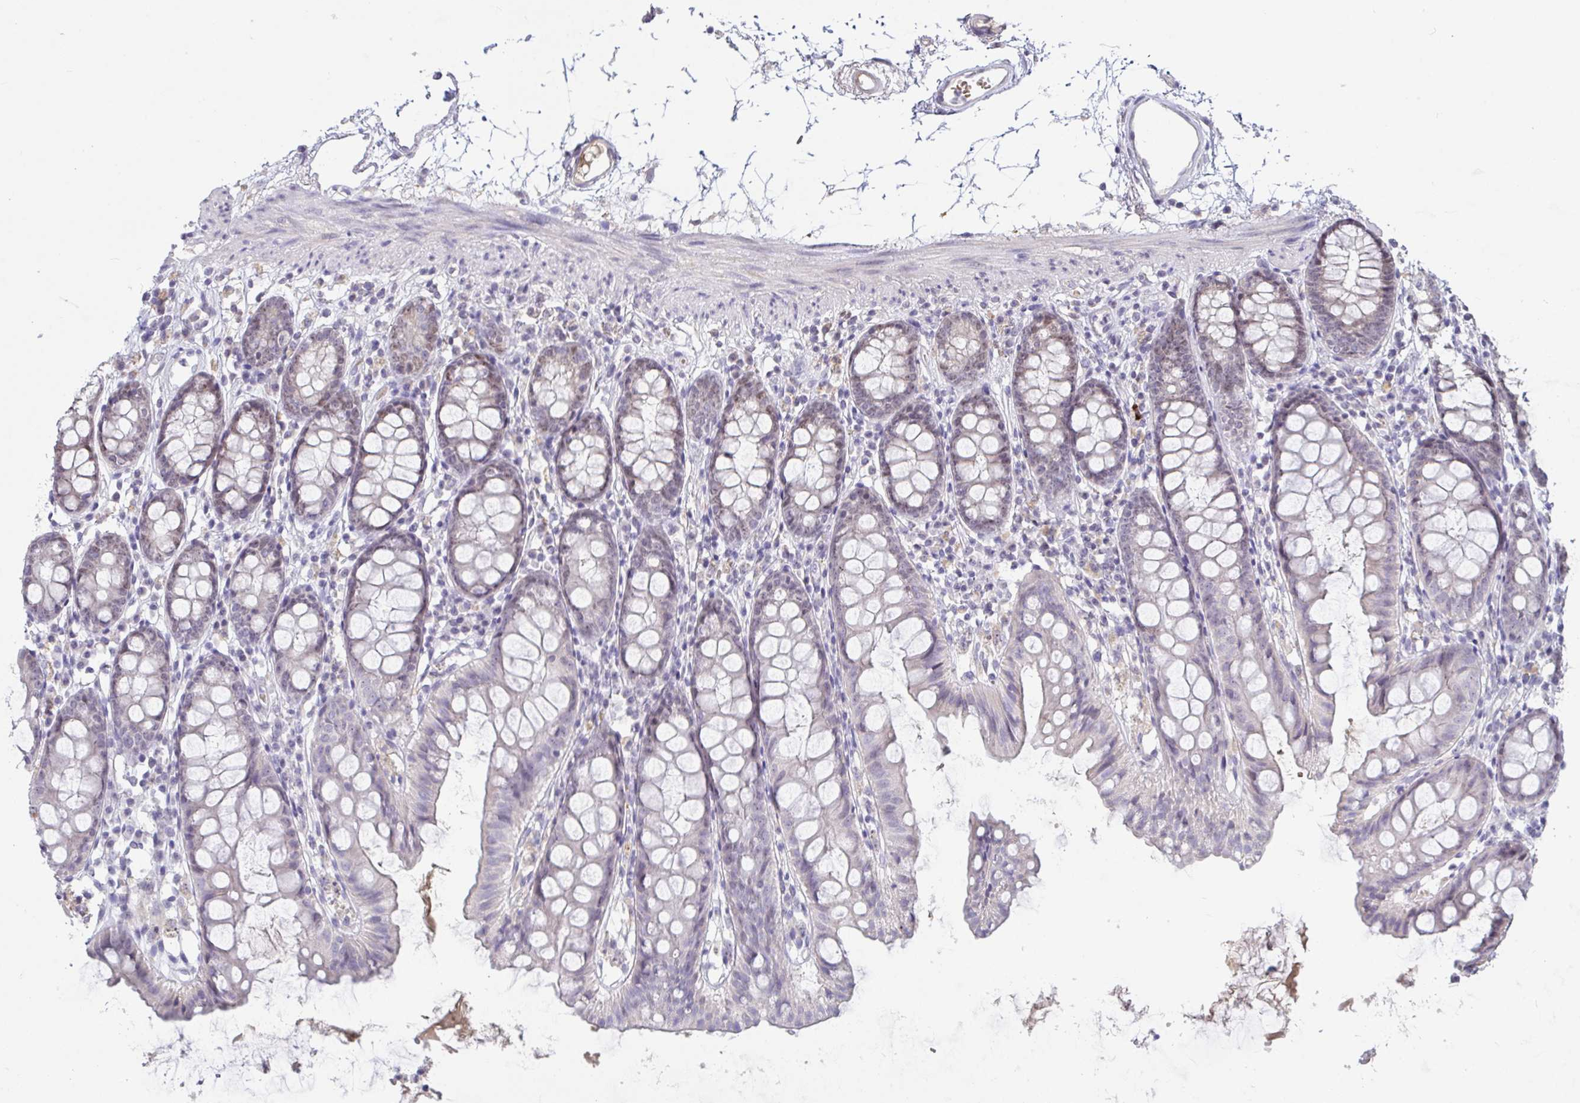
{"staining": {"intensity": "negative", "quantity": "none", "location": "none"}, "tissue": "colon", "cell_type": "Endothelial cells", "image_type": "normal", "snomed": [{"axis": "morphology", "description": "Normal tissue, NOS"}, {"axis": "topography", "description": "Colon"}], "caption": "IHC of benign human colon exhibits no expression in endothelial cells.", "gene": "MYC", "patient": {"sex": "female", "age": 84}}